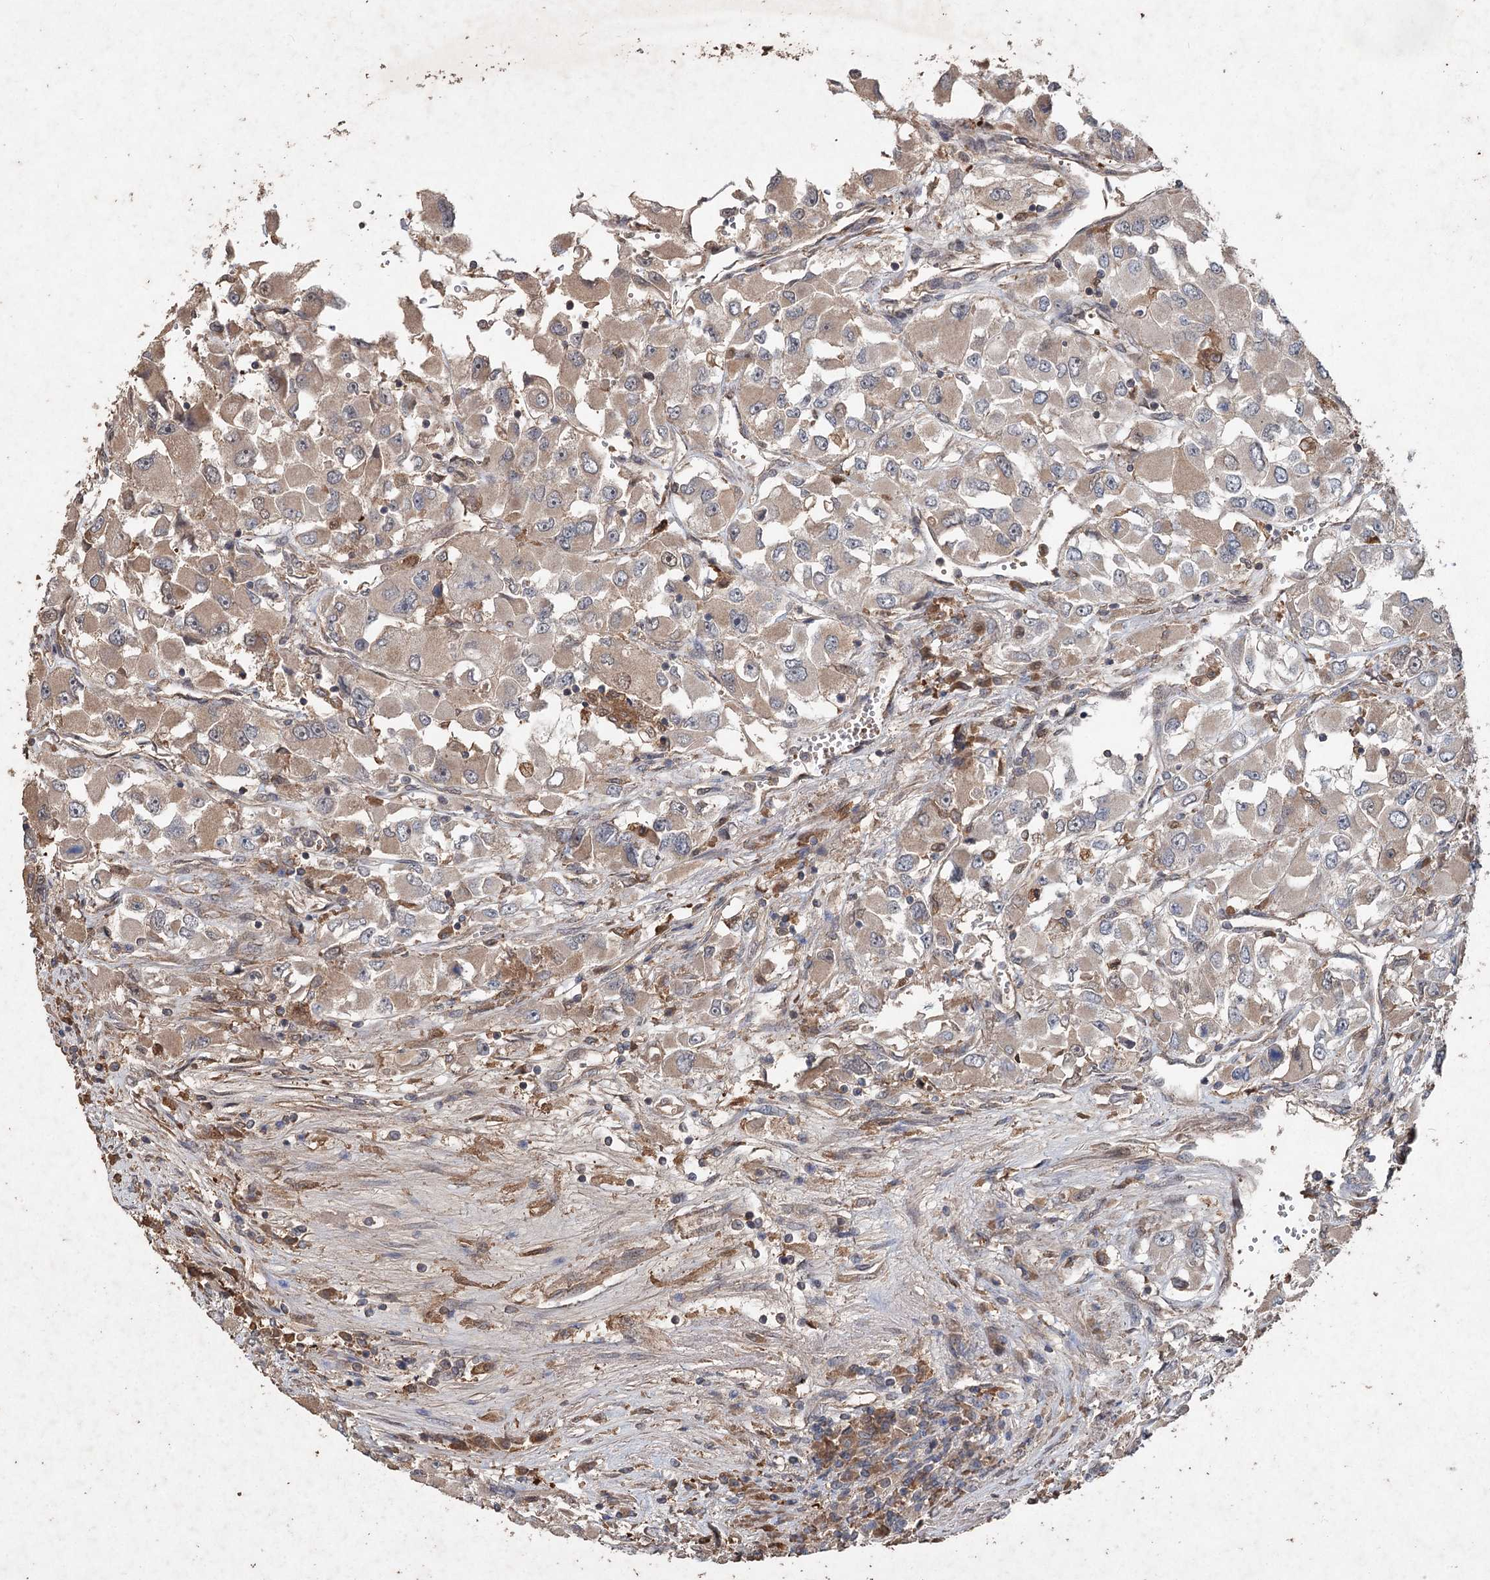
{"staining": {"intensity": "weak", "quantity": "25%-75%", "location": "cytoplasmic/membranous"}, "tissue": "renal cancer", "cell_type": "Tumor cells", "image_type": "cancer", "snomed": [{"axis": "morphology", "description": "Adenocarcinoma, NOS"}, {"axis": "topography", "description": "Kidney"}], "caption": "Renal cancer stained for a protein reveals weak cytoplasmic/membranous positivity in tumor cells. The protein is shown in brown color, while the nuclei are stained blue.", "gene": "FBXO7", "patient": {"sex": "female", "age": 52}}